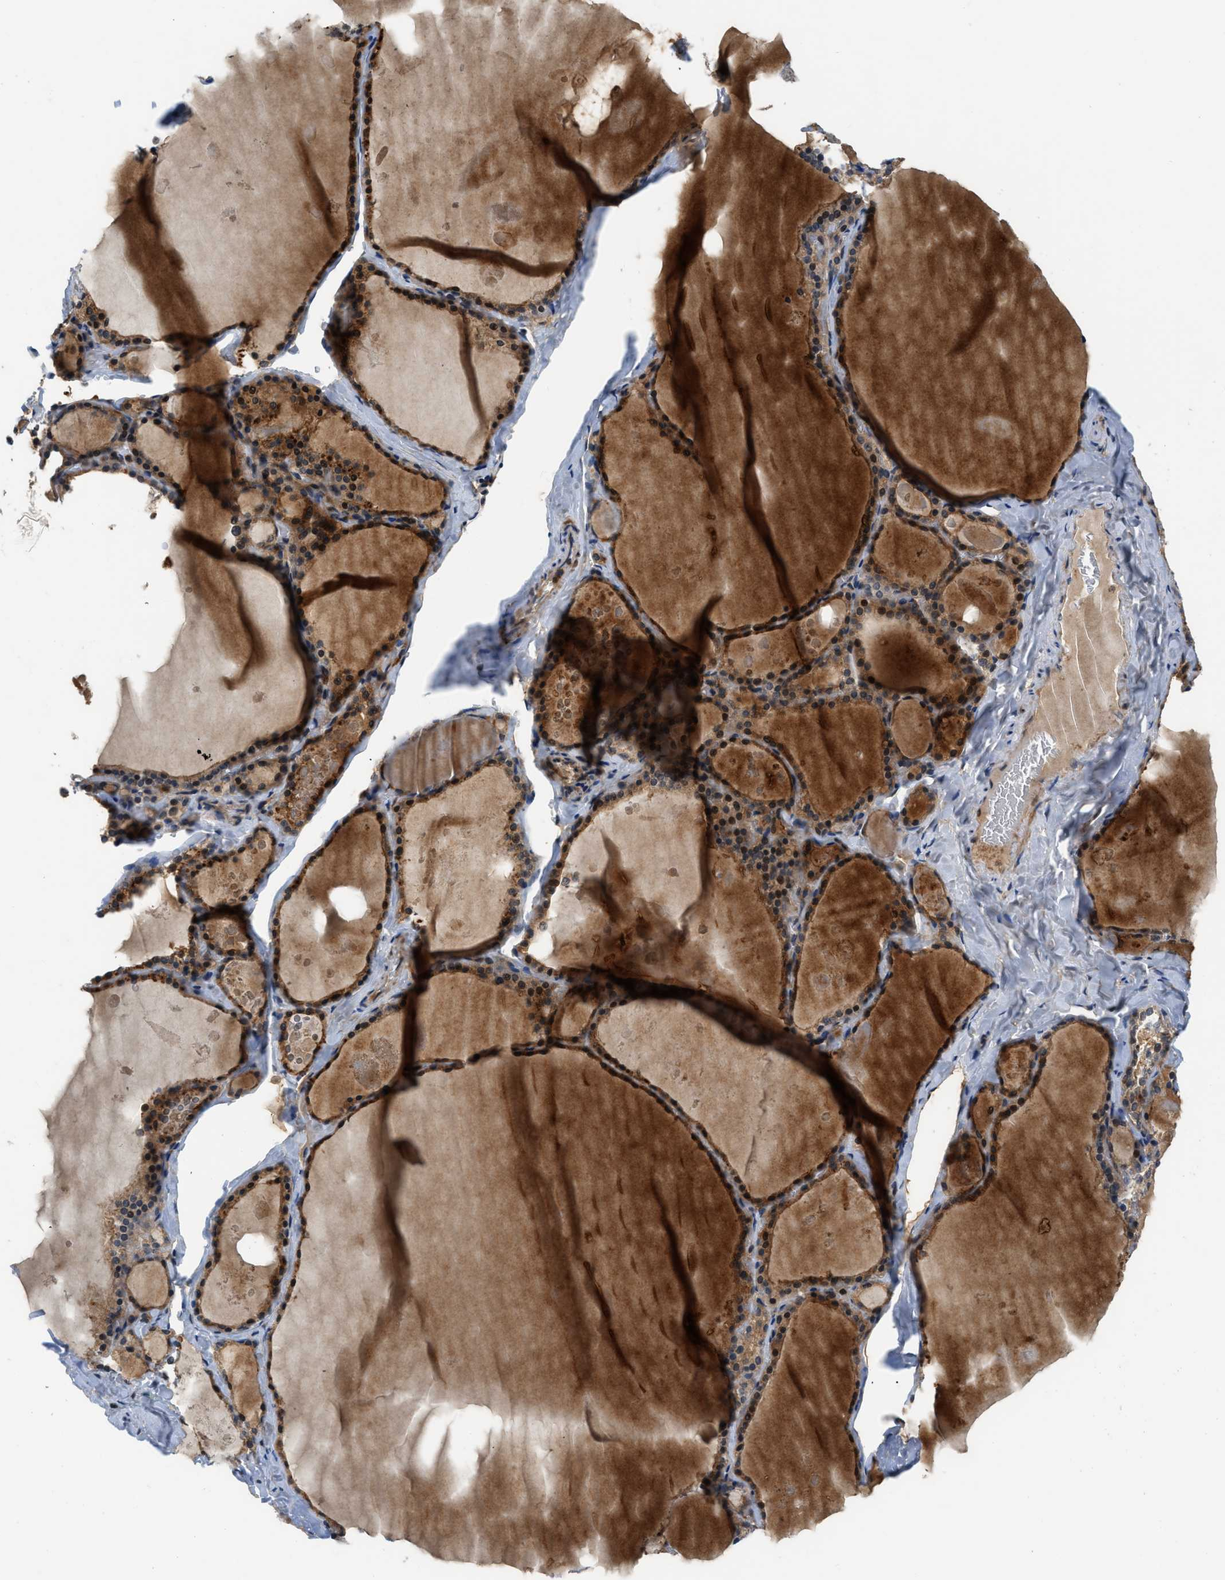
{"staining": {"intensity": "strong", "quantity": ">75%", "location": "cytoplasmic/membranous,nuclear"}, "tissue": "thyroid gland", "cell_type": "Glandular cells", "image_type": "normal", "snomed": [{"axis": "morphology", "description": "Normal tissue, NOS"}, {"axis": "topography", "description": "Thyroid gland"}], "caption": "This photomicrograph exhibits immunohistochemistry (IHC) staining of normal human thyroid gland, with high strong cytoplasmic/membranous,nuclear positivity in approximately >75% of glandular cells.", "gene": "GPR31", "patient": {"sex": "male", "age": 56}}